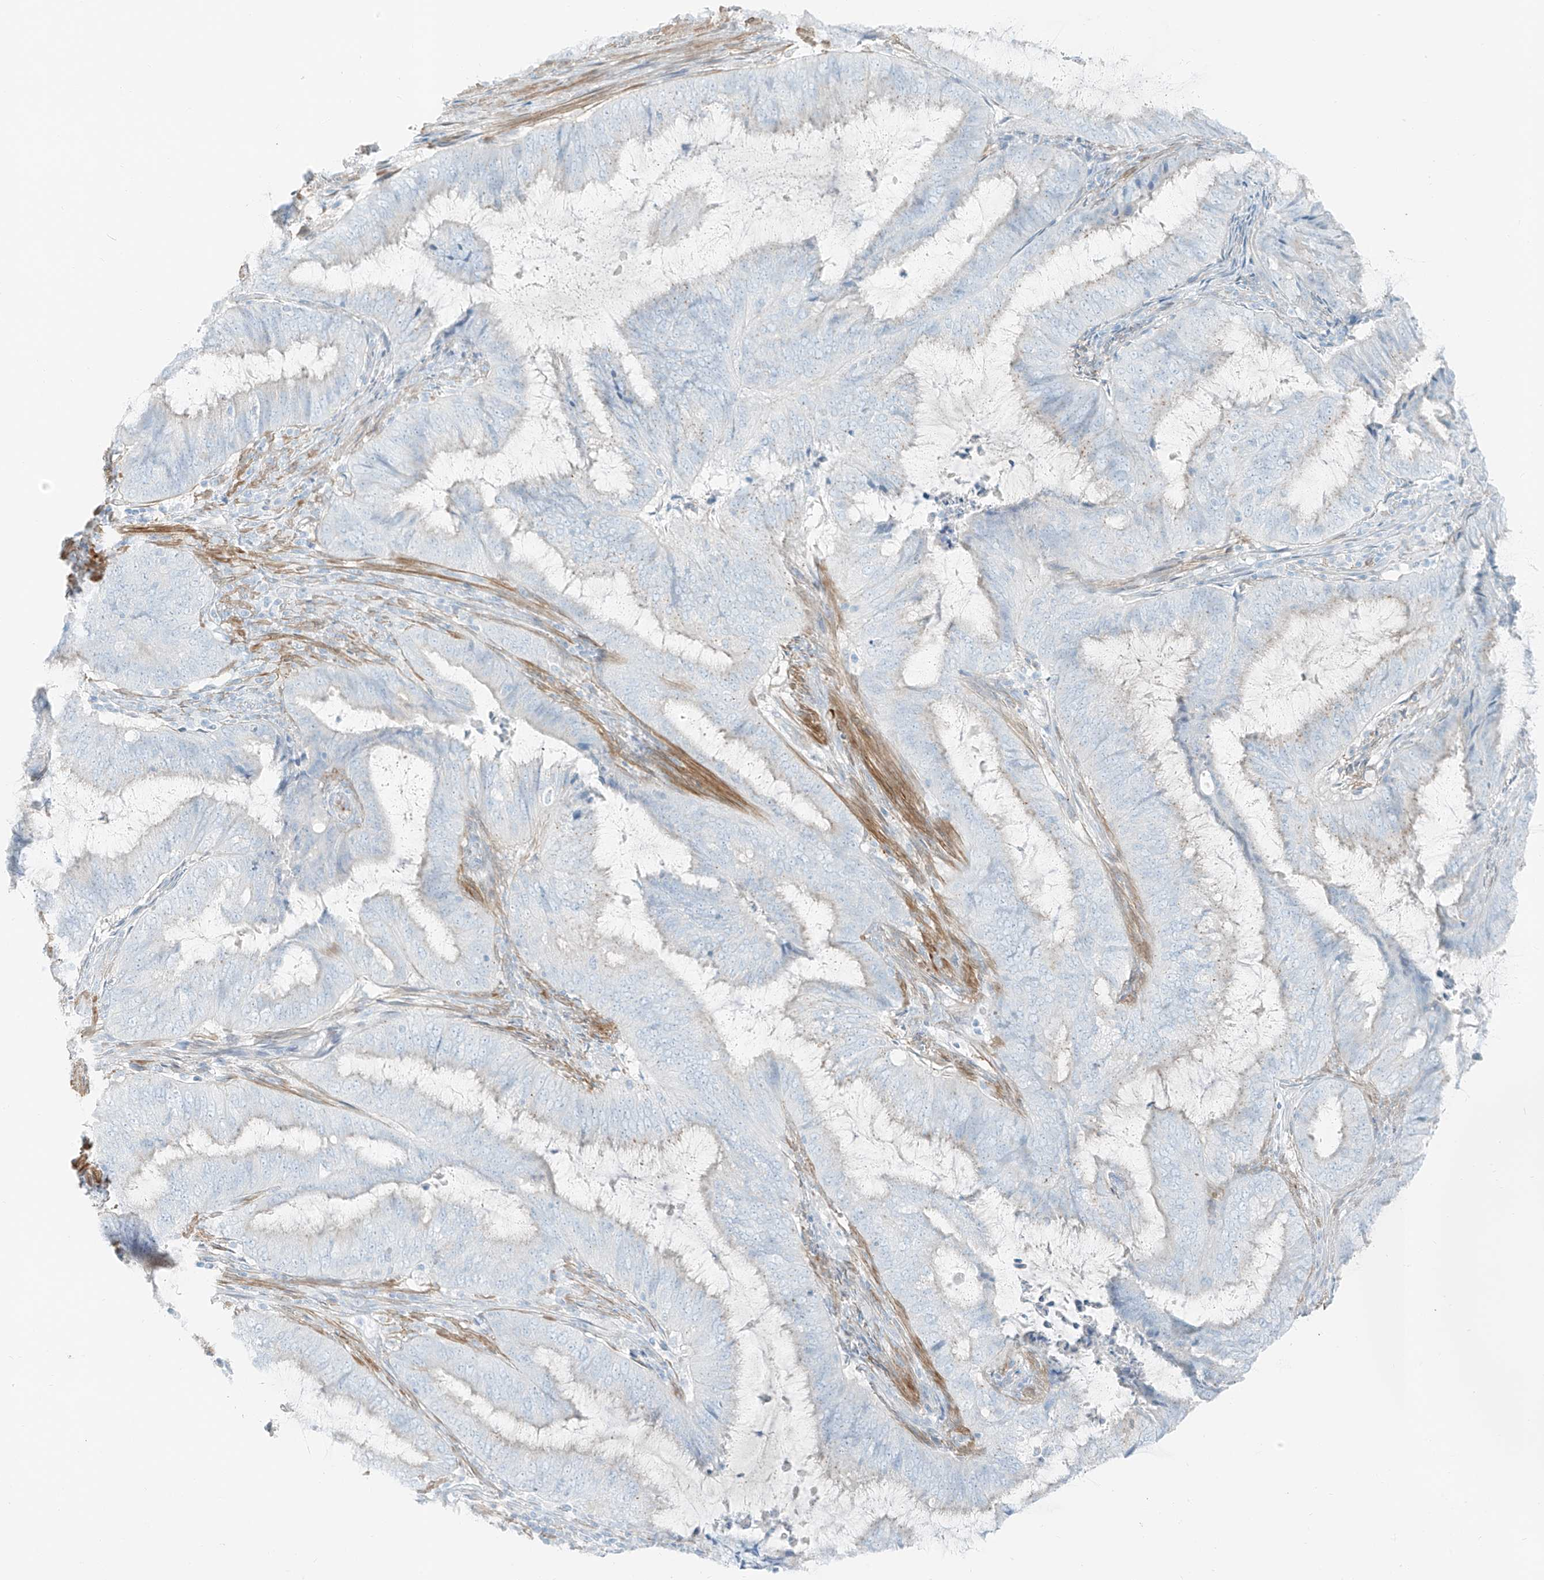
{"staining": {"intensity": "negative", "quantity": "none", "location": "none"}, "tissue": "endometrial cancer", "cell_type": "Tumor cells", "image_type": "cancer", "snomed": [{"axis": "morphology", "description": "Adenocarcinoma, NOS"}, {"axis": "topography", "description": "Endometrium"}], "caption": "DAB immunohistochemical staining of adenocarcinoma (endometrial) demonstrates no significant staining in tumor cells.", "gene": "SMCP", "patient": {"sex": "female", "age": 51}}